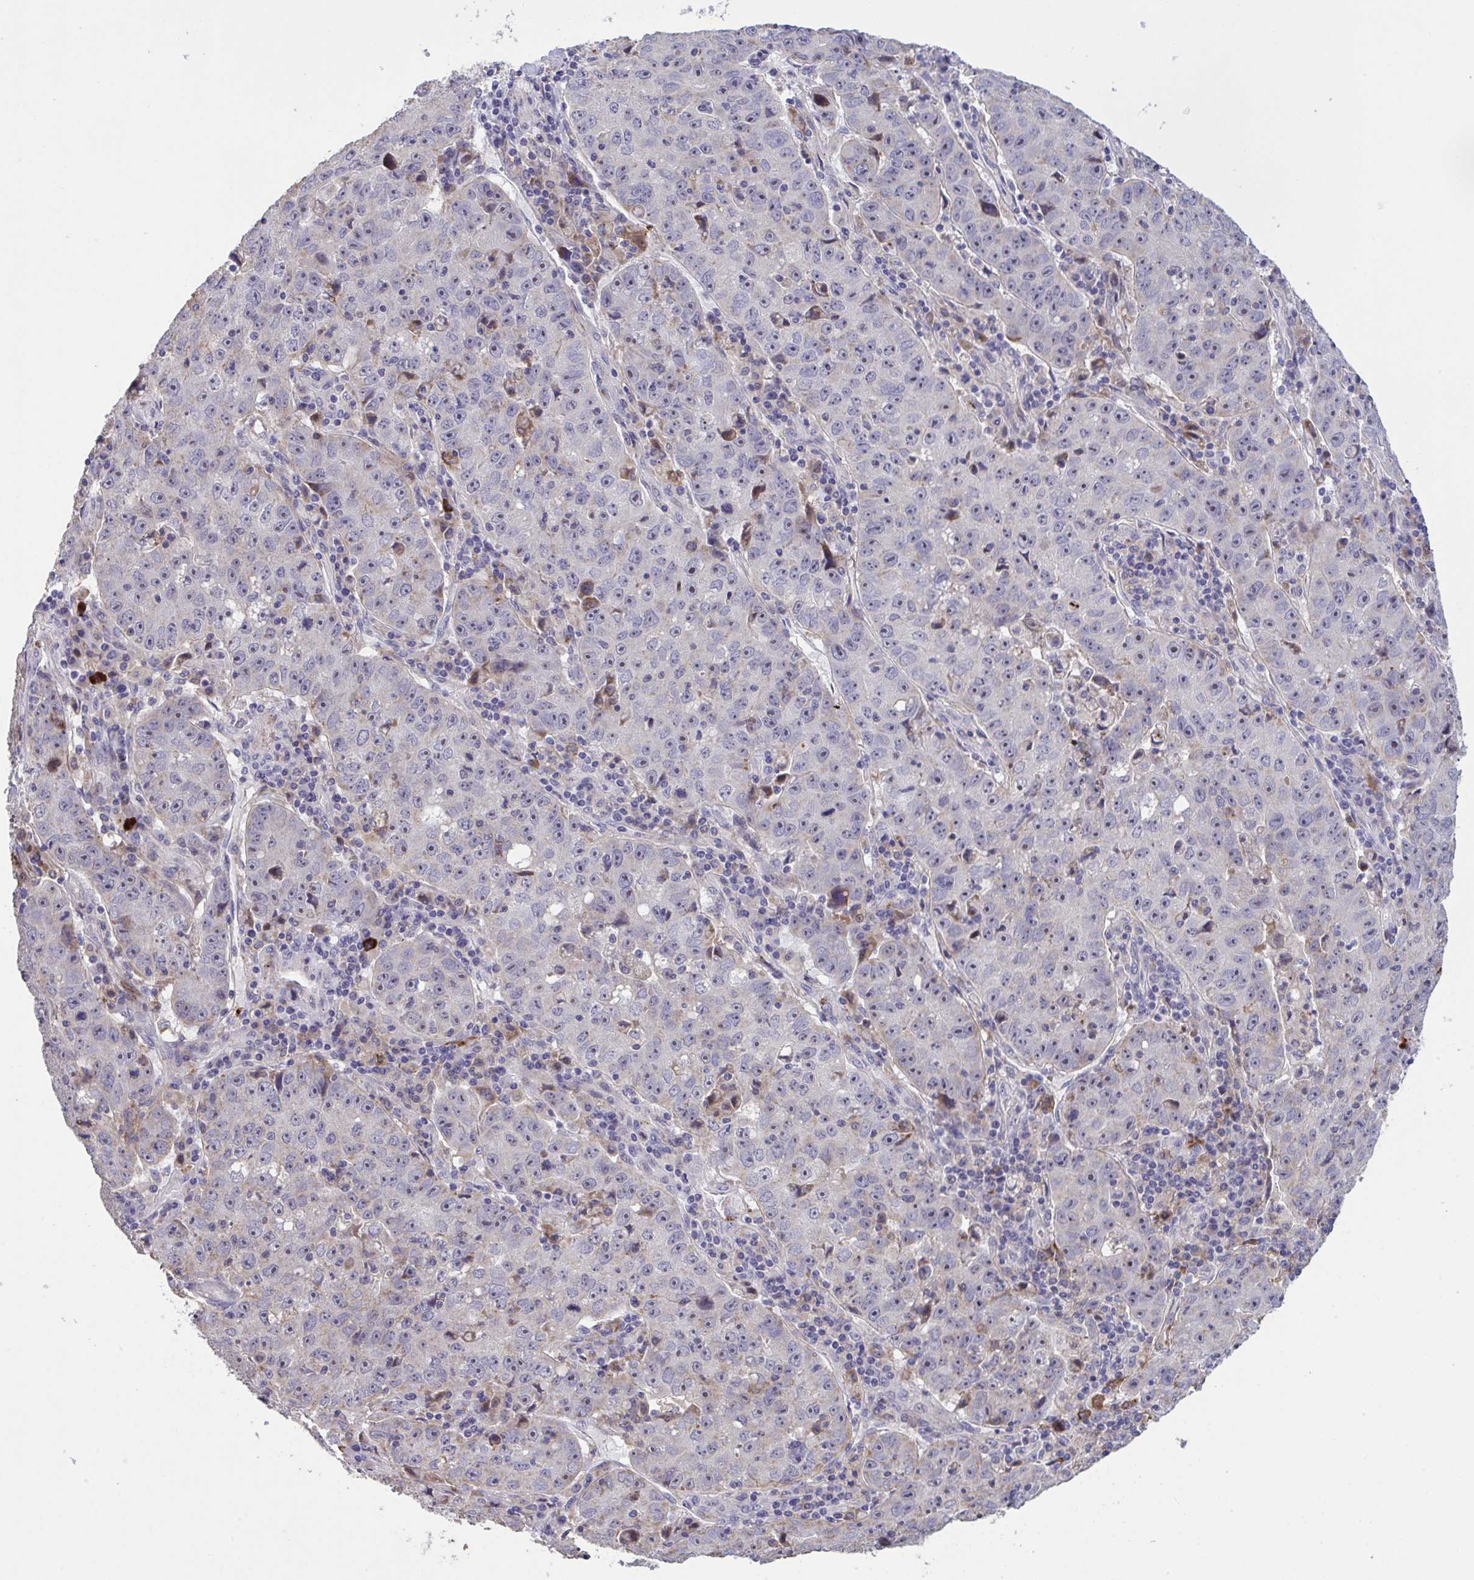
{"staining": {"intensity": "weak", "quantity": "25%-75%", "location": "nuclear"}, "tissue": "lung cancer", "cell_type": "Tumor cells", "image_type": "cancer", "snomed": [{"axis": "morphology", "description": "Normal morphology"}, {"axis": "morphology", "description": "Adenocarcinoma, NOS"}, {"axis": "topography", "description": "Lymph node"}, {"axis": "topography", "description": "Lung"}], "caption": "Immunohistochemical staining of lung cancer demonstrates low levels of weak nuclear protein positivity in approximately 25%-75% of tumor cells.", "gene": "CD101", "patient": {"sex": "female", "age": 57}}